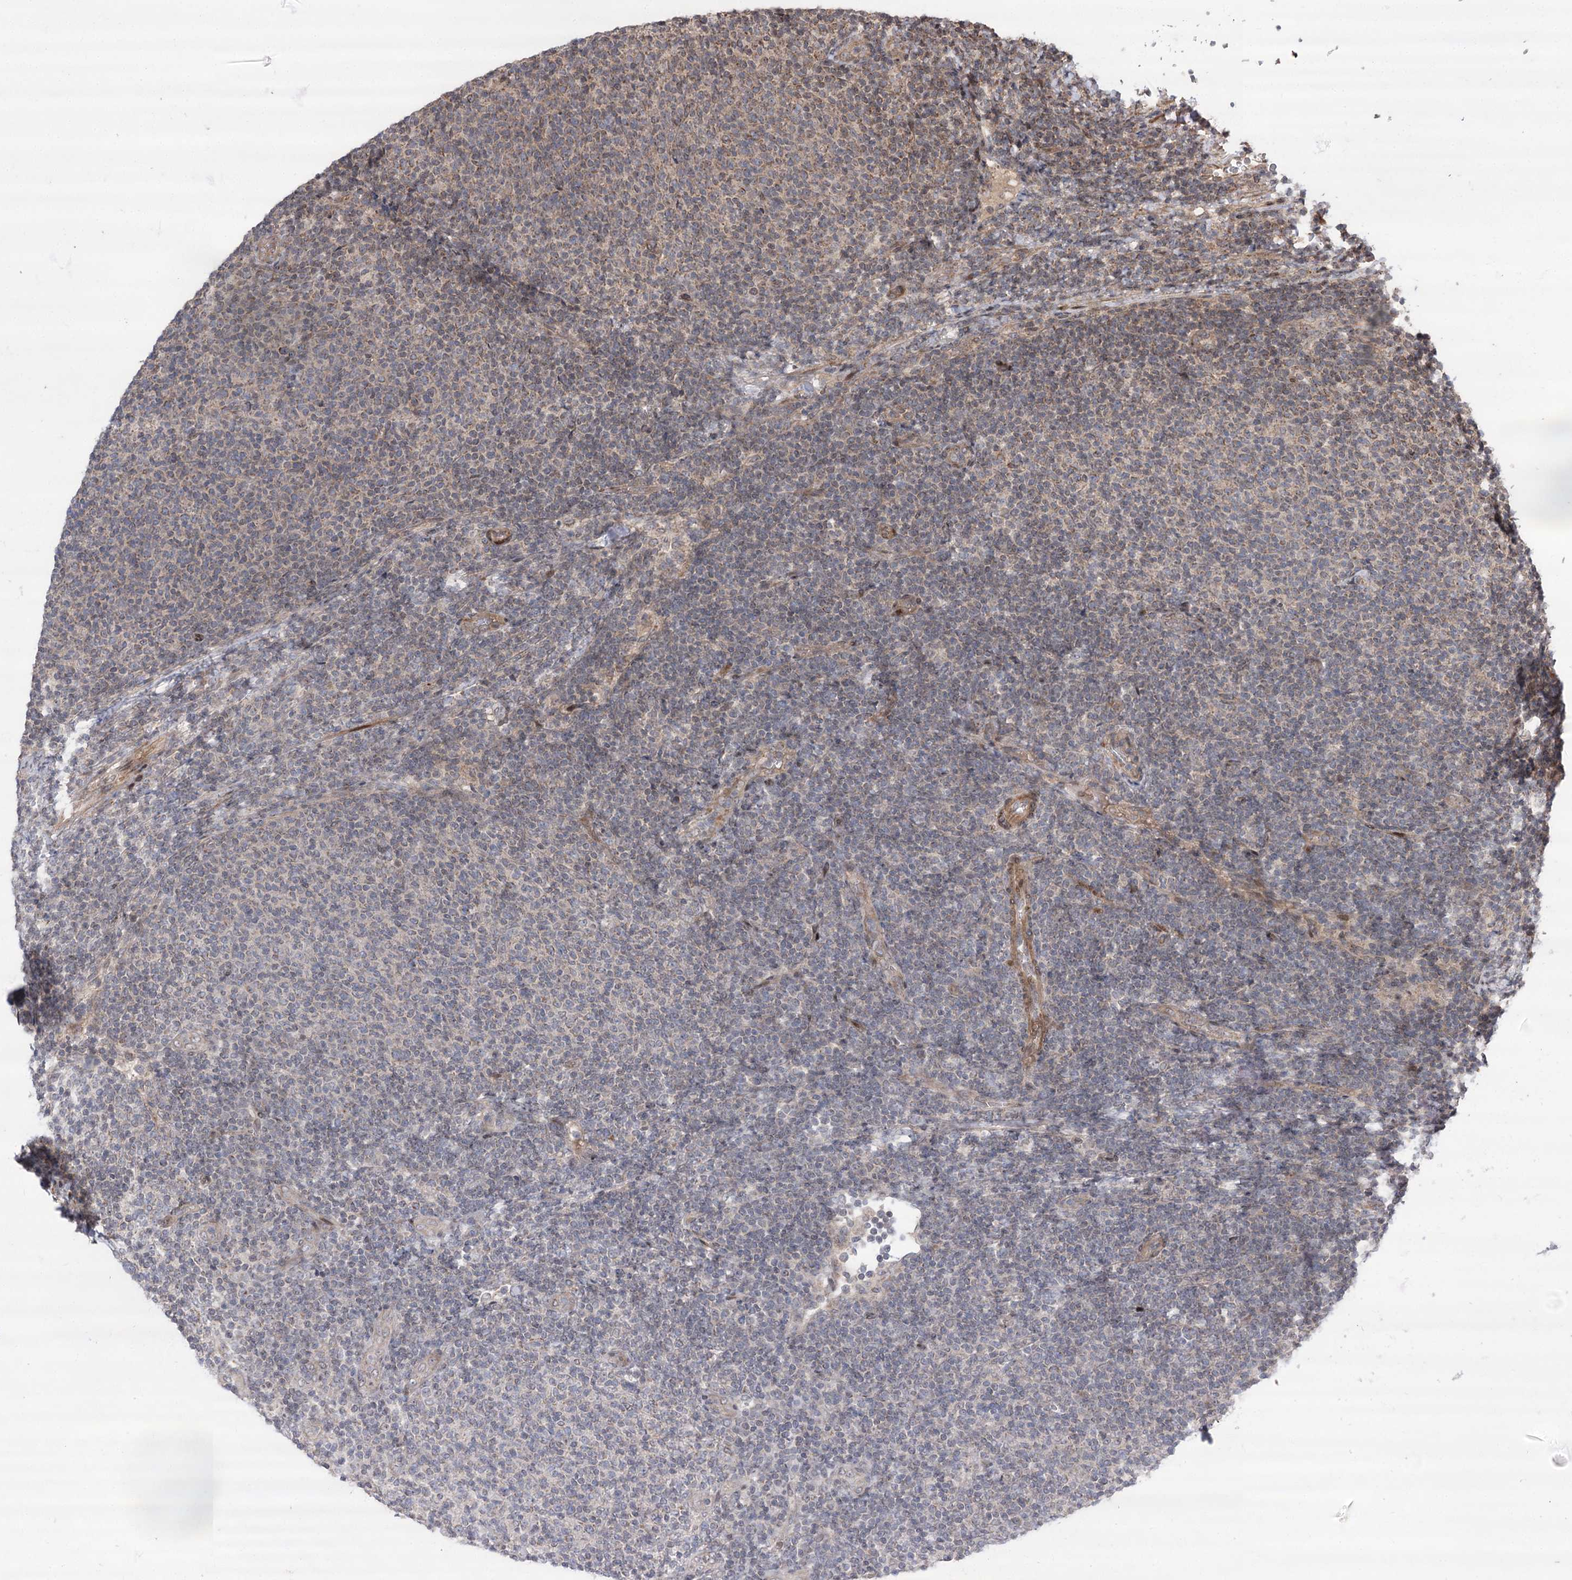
{"staining": {"intensity": "weak", "quantity": "<25%", "location": "cytoplasmic/membranous"}, "tissue": "lymphoma", "cell_type": "Tumor cells", "image_type": "cancer", "snomed": [{"axis": "morphology", "description": "Malignant lymphoma, non-Hodgkin's type, Low grade"}, {"axis": "topography", "description": "Lymph node"}], "caption": "Lymphoma stained for a protein using IHC demonstrates no staining tumor cells.", "gene": "TENM2", "patient": {"sex": "male", "age": 66}}